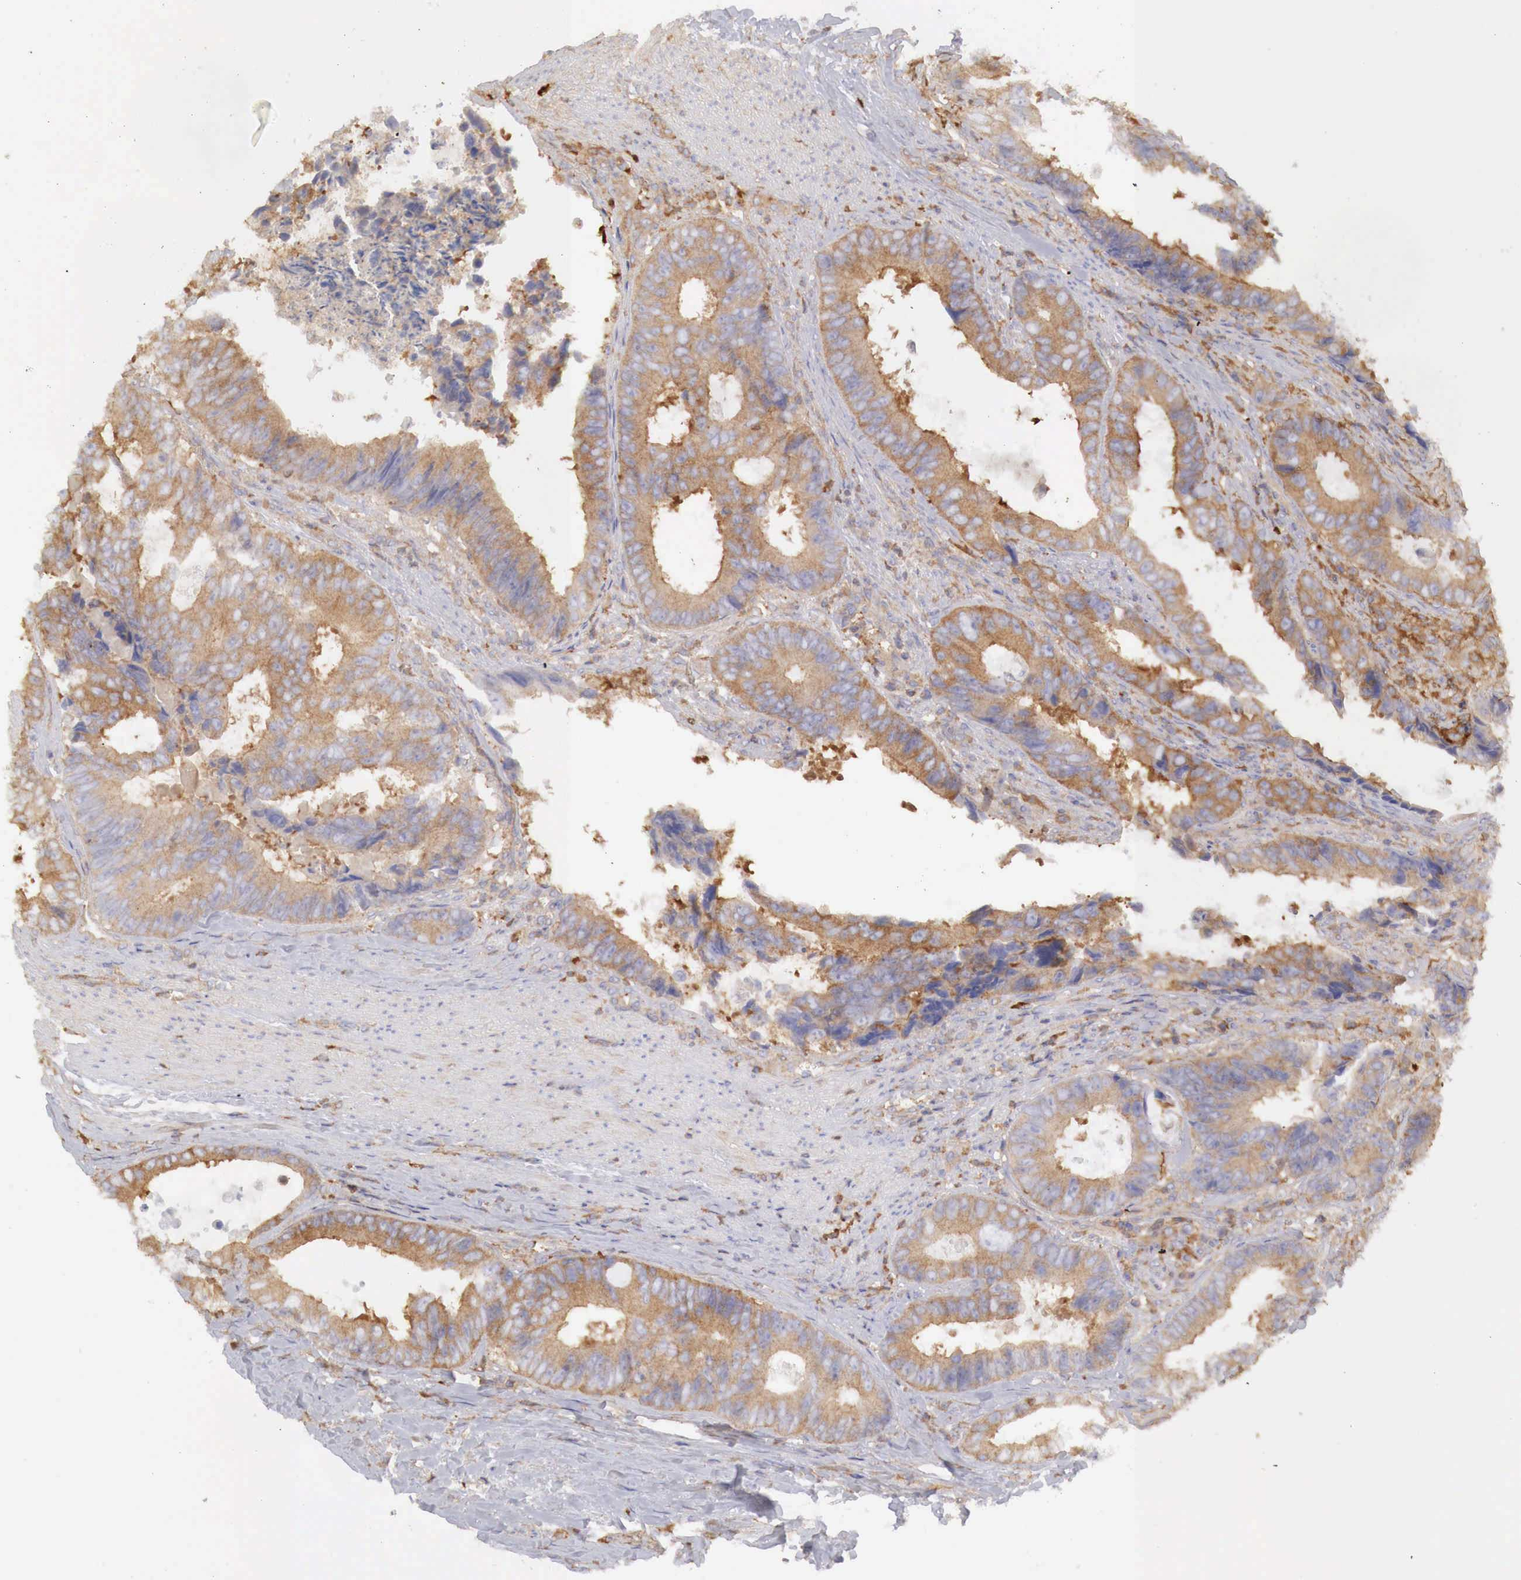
{"staining": {"intensity": "moderate", "quantity": "25%-75%", "location": "cytoplasmic/membranous"}, "tissue": "colorectal cancer", "cell_type": "Tumor cells", "image_type": "cancer", "snomed": [{"axis": "morphology", "description": "Adenocarcinoma, NOS"}, {"axis": "topography", "description": "Rectum"}], "caption": "Tumor cells show medium levels of moderate cytoplasmic/membranous expression in approximately 25%-75% of cells in colorectal adenocarcinoma. (DAB = brown stain, brightfield microscopy at high magnification).", "gene": "G6PD", "patient": {"sex": "female", "age": 98}}